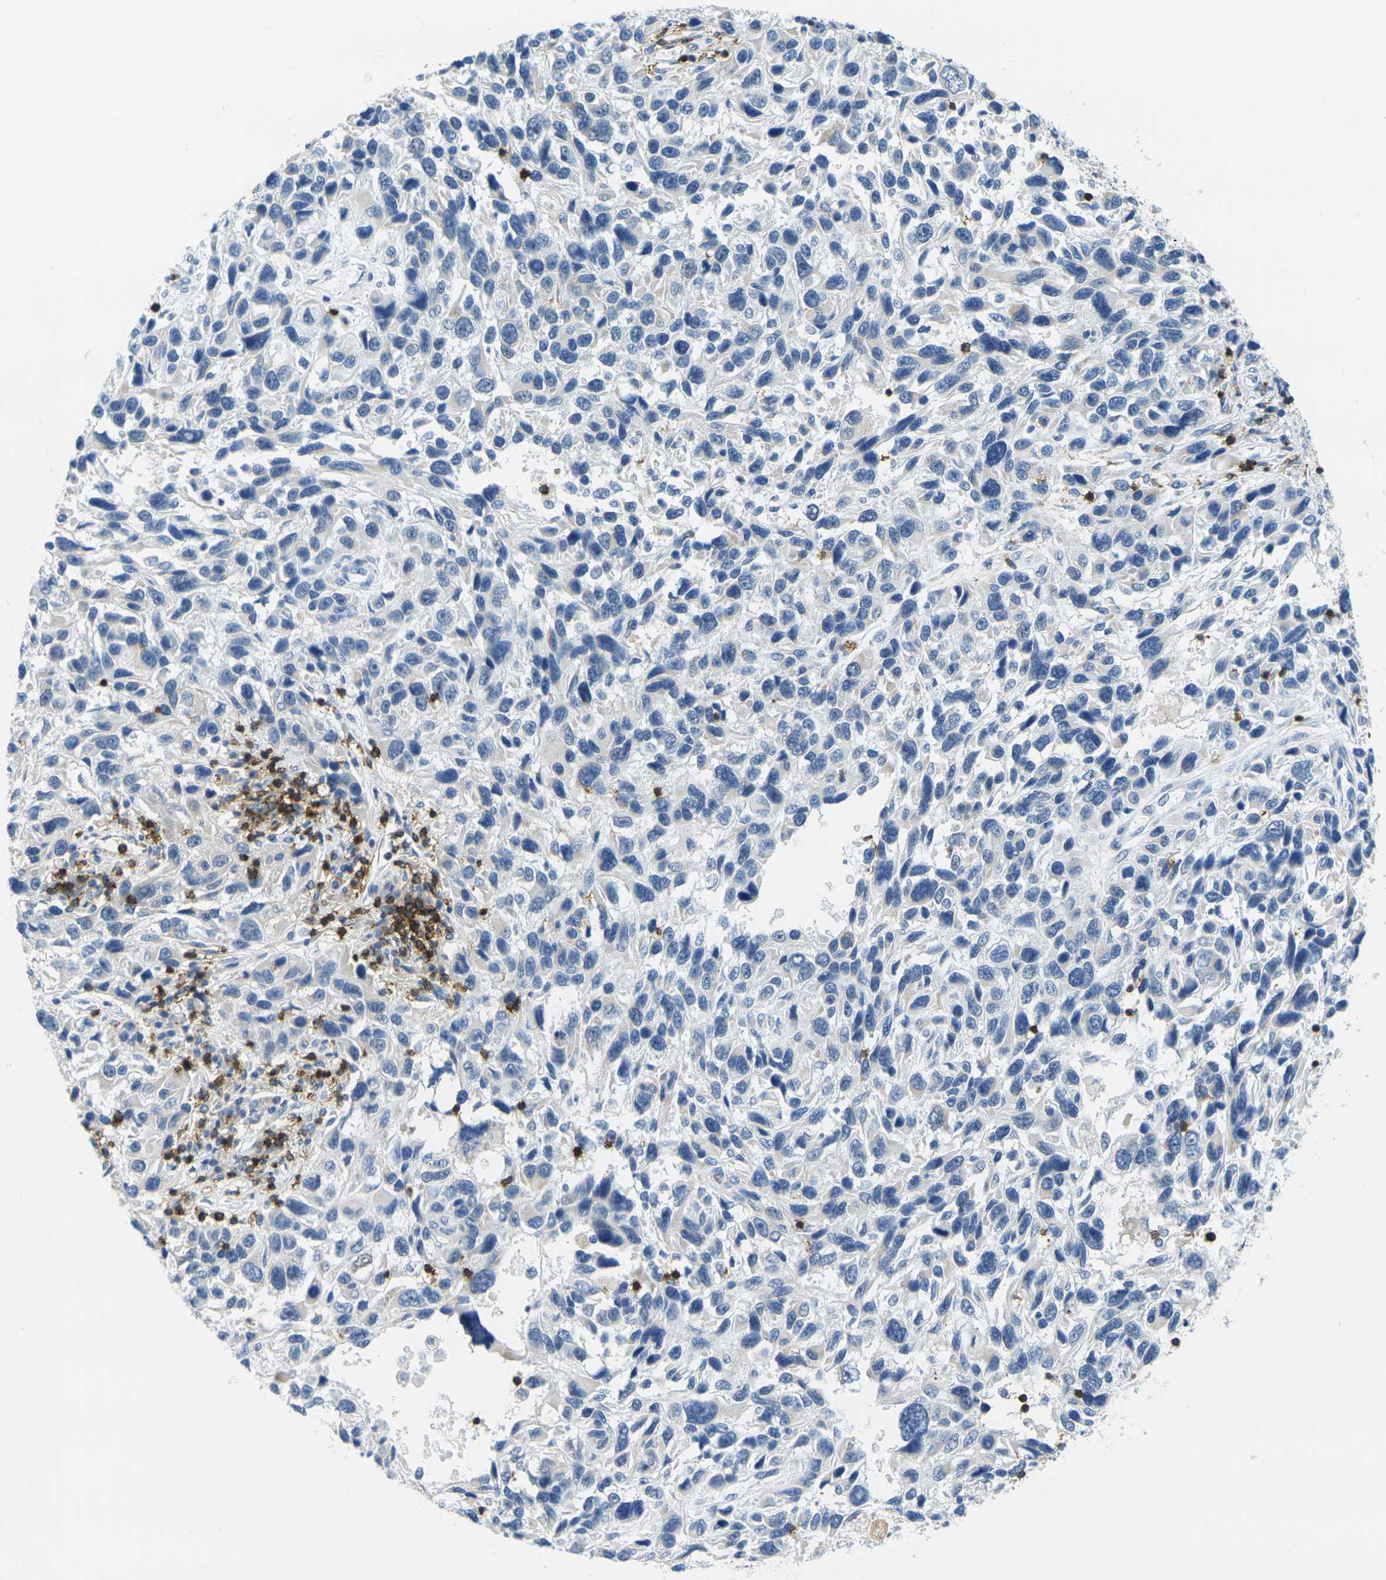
{"staining": {"intensity": "negative", "quantity": "none", "location": "none"}, "tissue": "melanoma", "cell_type": "Tumor cells", "image_type": "cancer", "snomed": [{"axis": "morphology", "description": "Malignant melanoma, NOS"}, {"axis": "topography", "description": "Skin"}], "caption": "The image displays no significant positivity in tumor cells of melanoma.", "gene": "CD3D", "patient": {"sex": "male", "age": 53}}